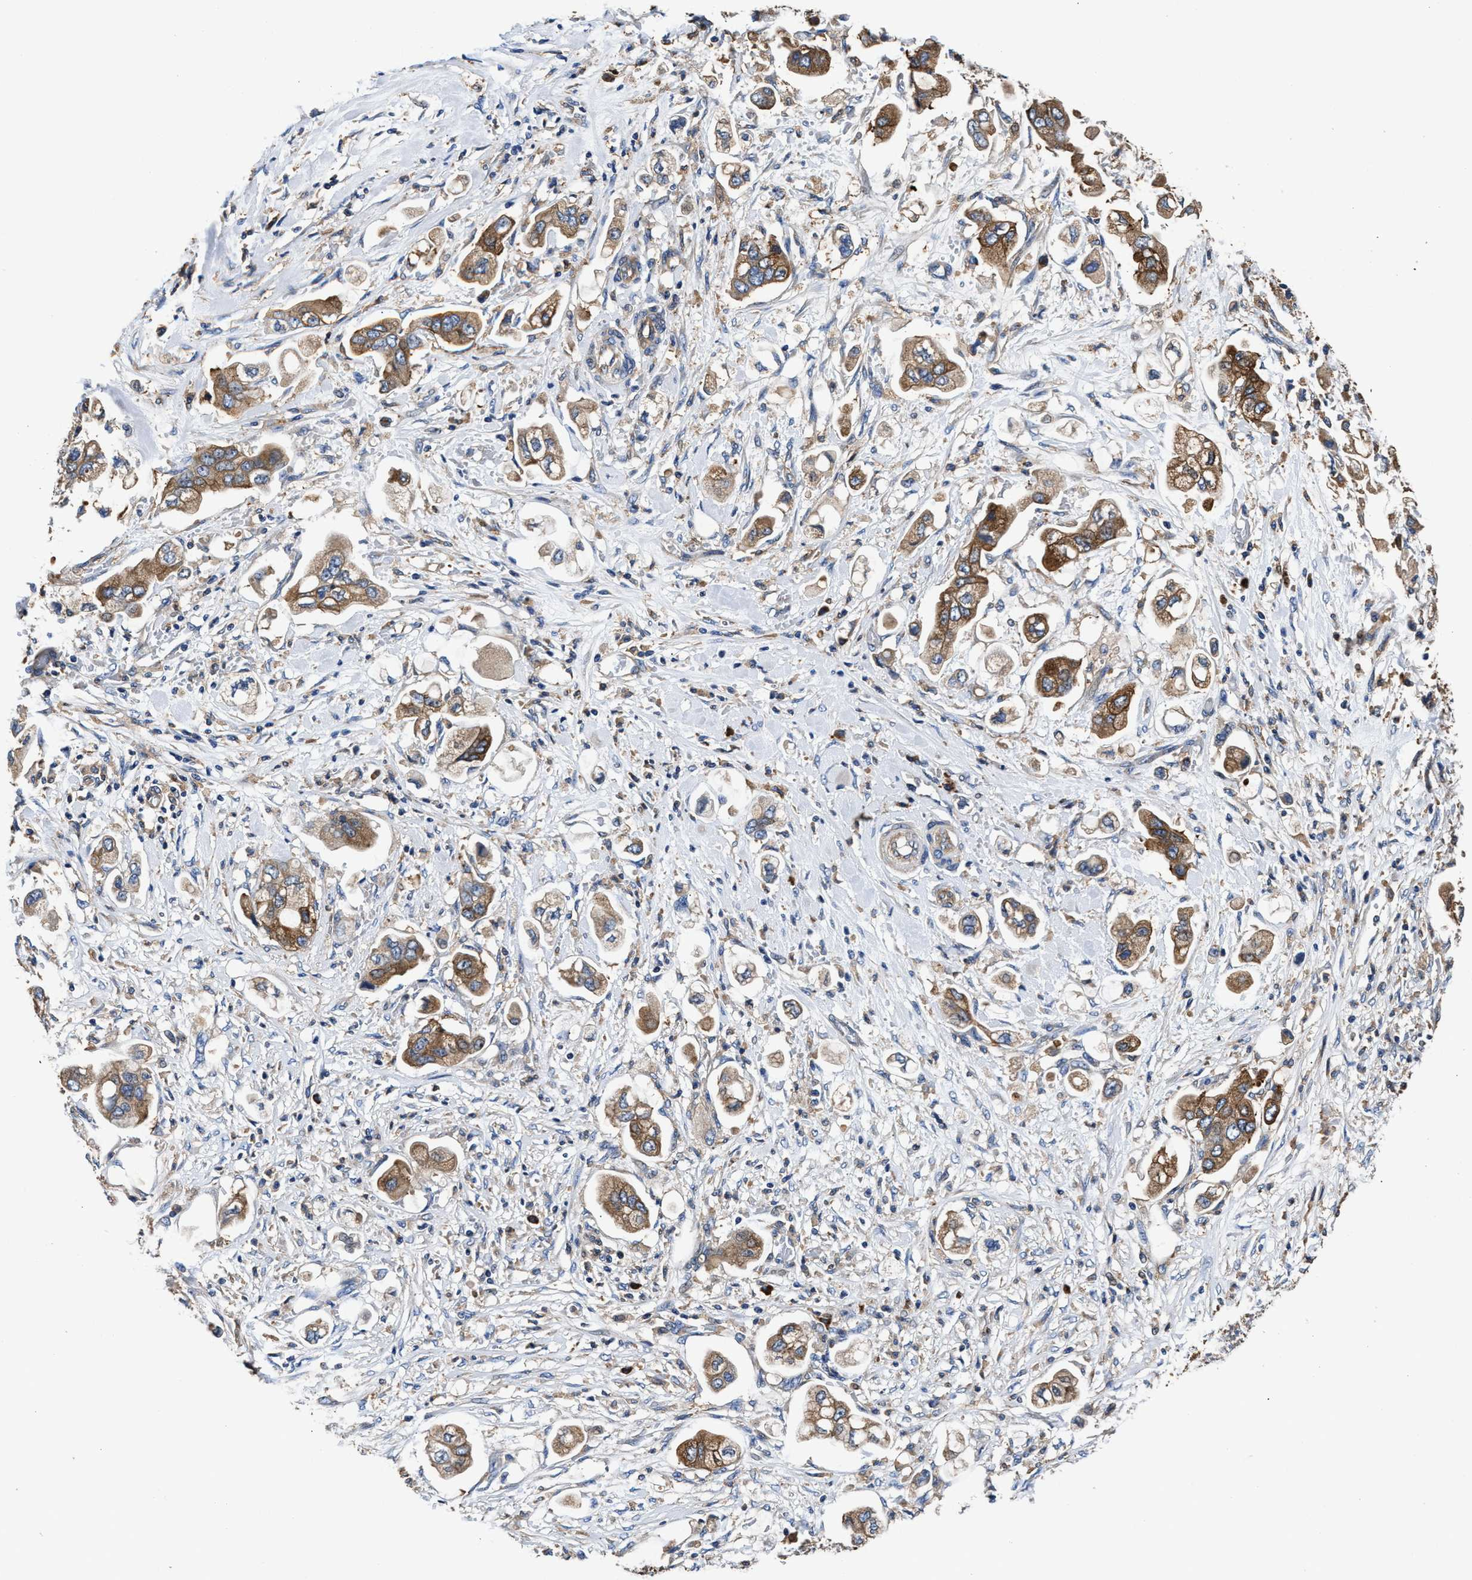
{"staining": {"intensity": "moderate", "quantity": ">75%", "location": "cytoplasmic/membranous"}, "tissue": "stomach cancer", "cell_type": "Tumor cells", "image_type": "cancer", "snomed": [{"axis": "morphology", "description": "Adenocarcinoma, NOS"}, {"axis": "topography", "description": "Stomach"}], "caption": "The immunohistochemical stain labels moderate cytoplasmic/membranous staining in tumor cells of adenocarcinoma (stomach) tissue.", "gene": "PPP1R9B", "patient": {"sex": "male", "age": 62}}